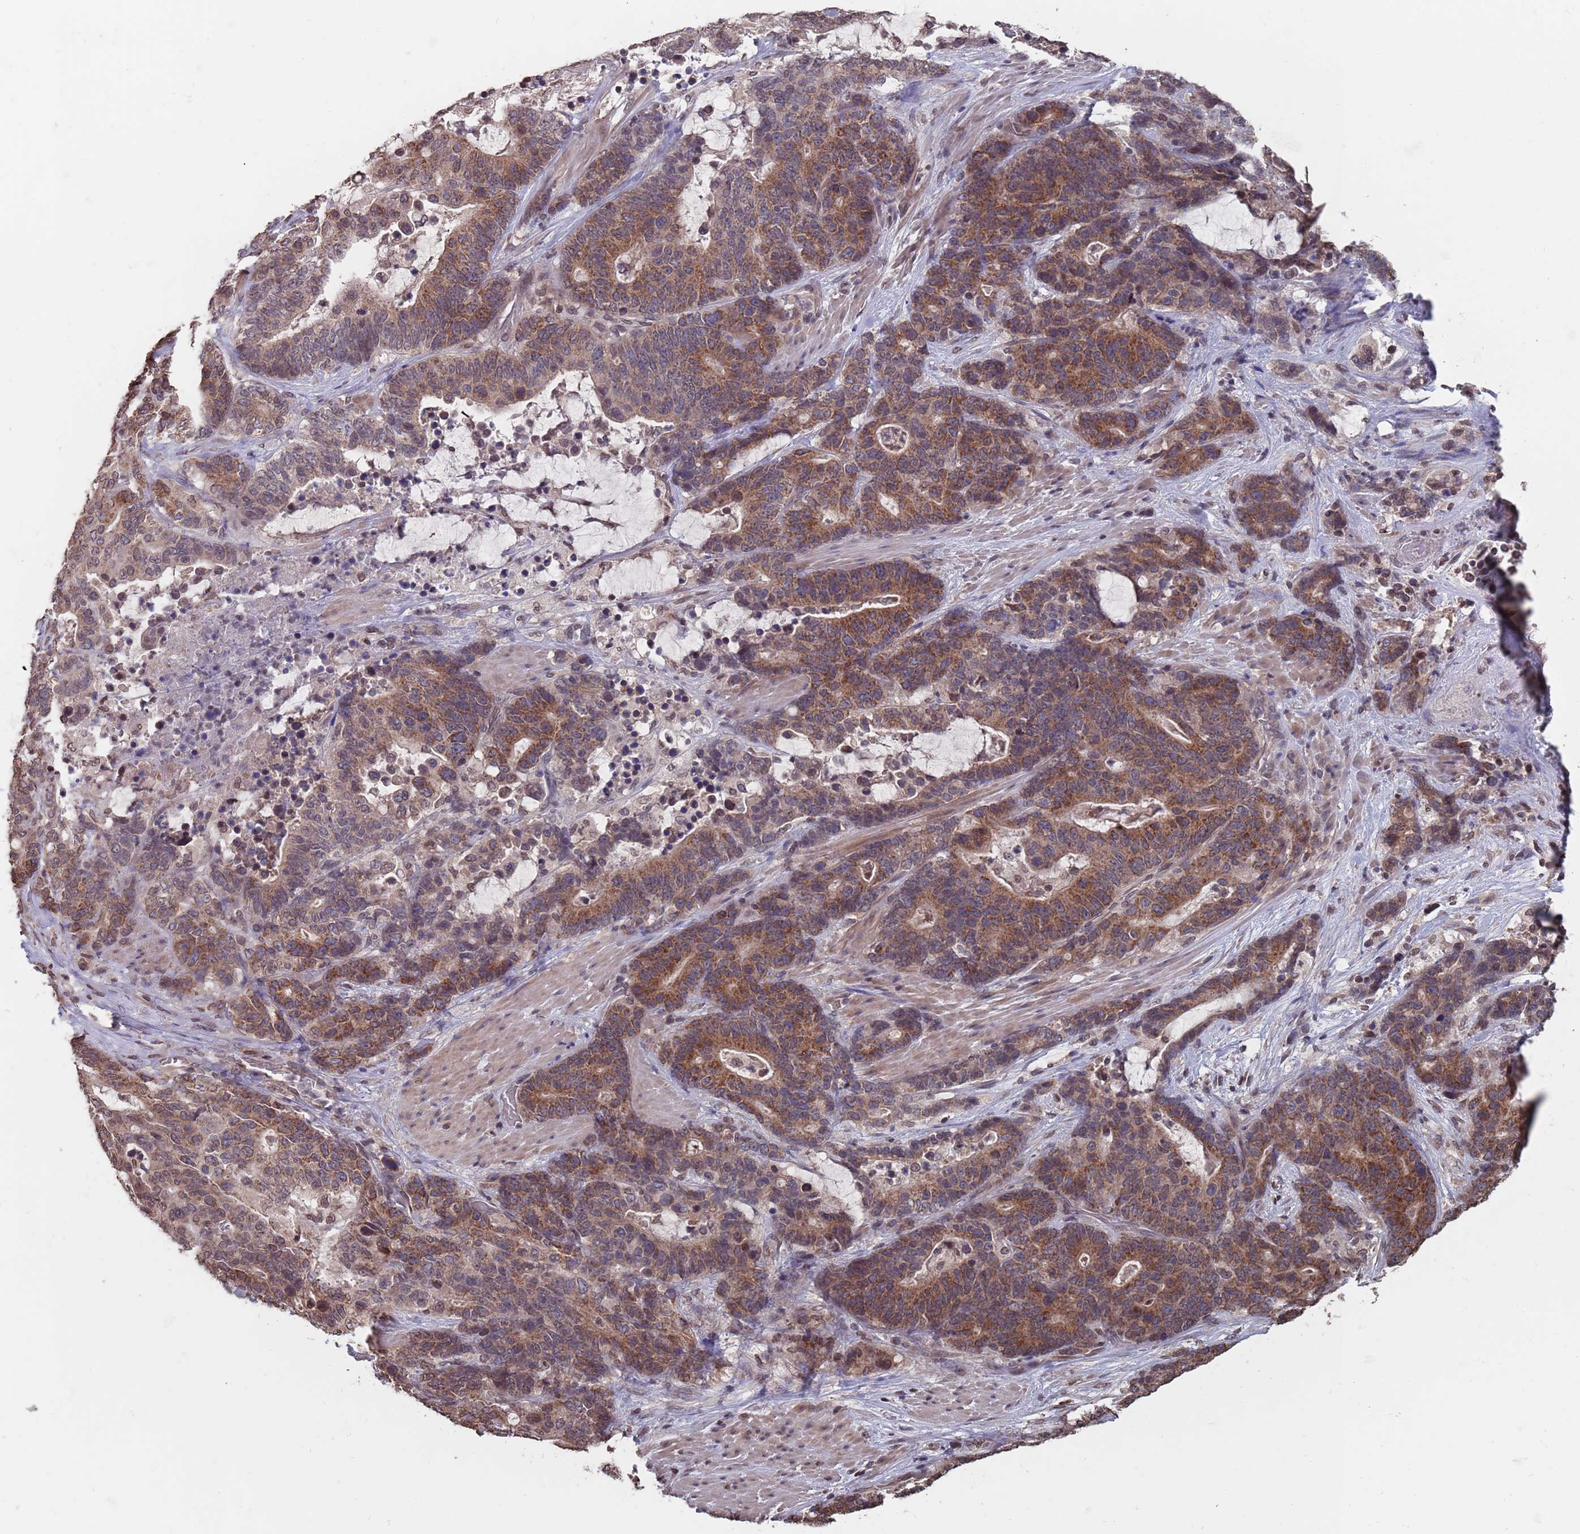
{"staining": {"intensity": "moderate", "quantity": ">75%", "location": "cytoplasmic/membranous"}, "tissue": "stomach cancer", "cell_type": "Tumor cells", "image_type": "cancer", "snomed": [{"axis": "morphology", "description": "Adenocarcinoma, NOS"}, {"axis": "topography", "description": "Stomach"}], "caption": "Human stomach cancer stained for a protein (brown) displays moderate cytoplasmic/membranous positive staining in approximately >75% of tumor cells.", "gene": "SDHAF3", "patient": {"sex": "female", "age": 76}}